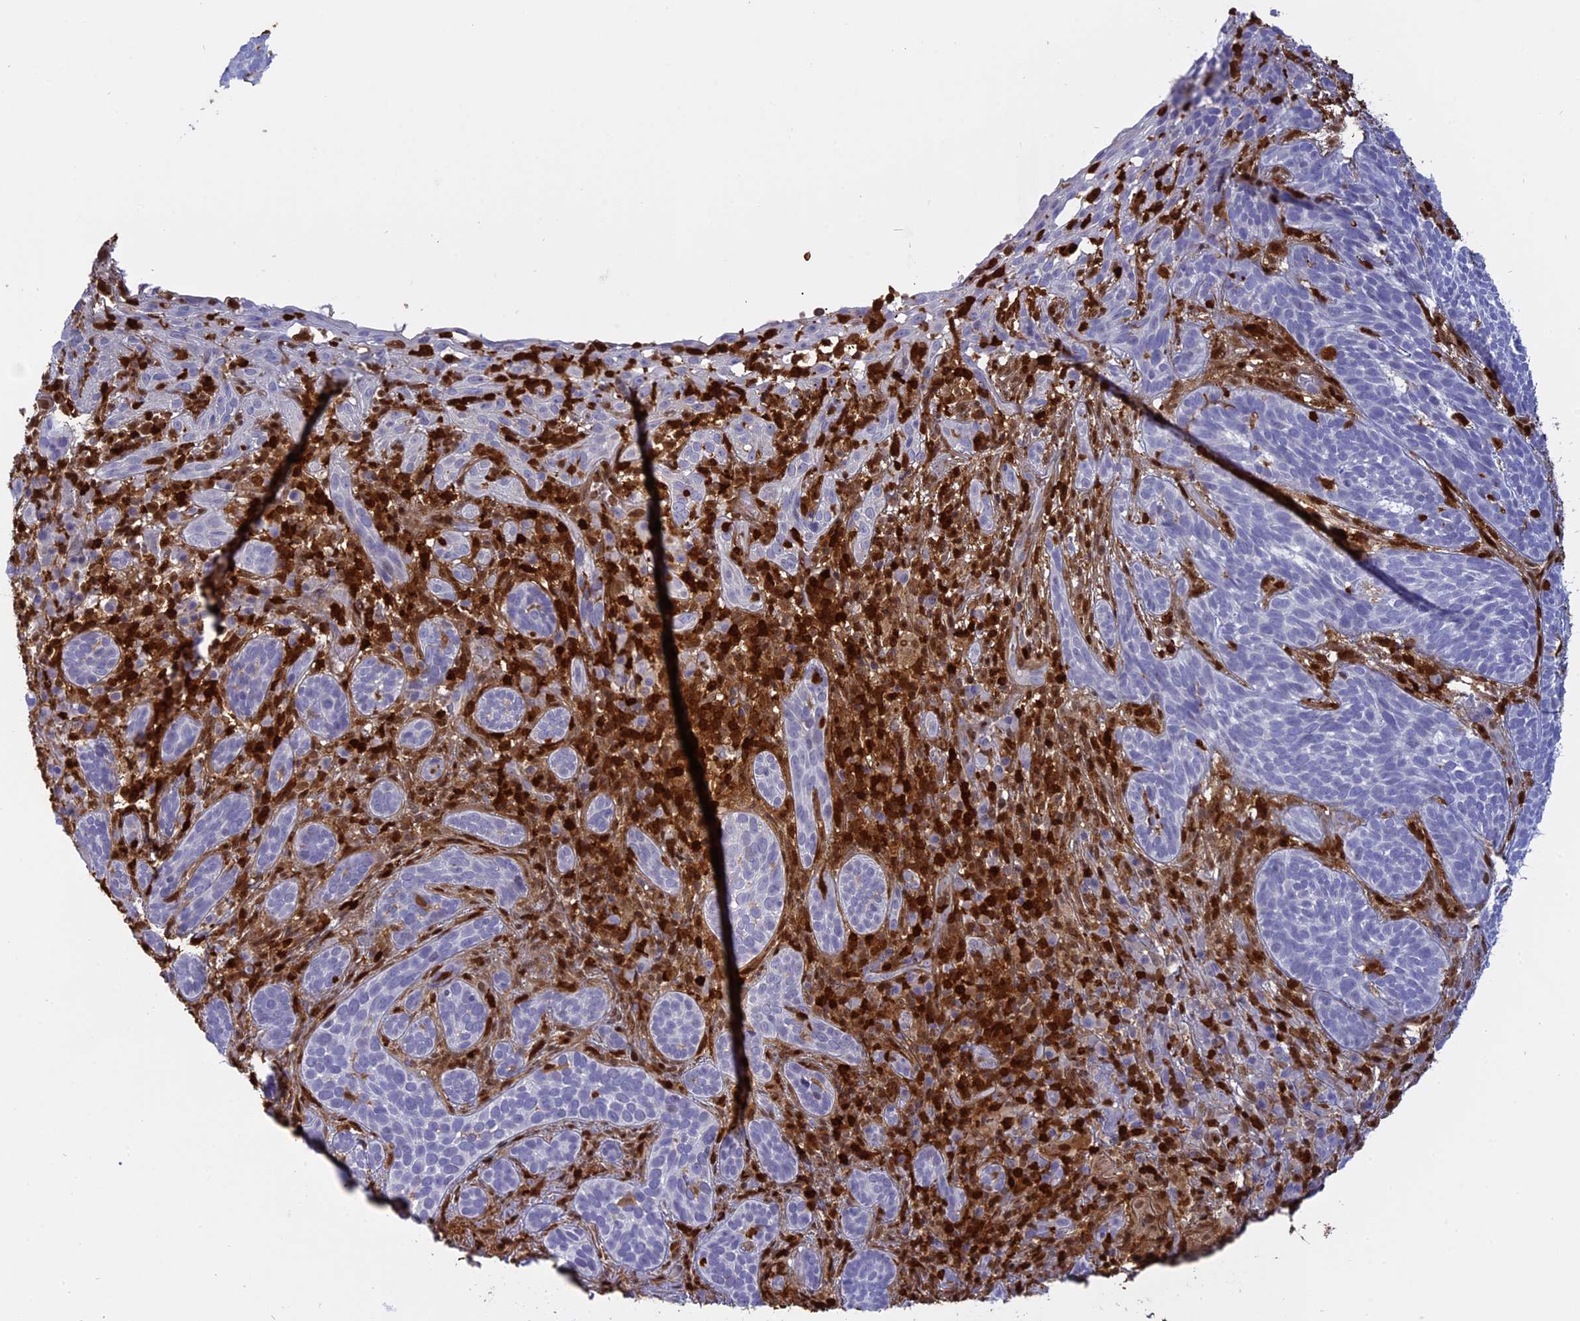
{"staining": {"intensity": "negative", "quantity": "none", "location": "none"}, "tissue": "skin cancer", "cell_type": "Tumor cells", "image_type": "cancer", "snomed": [{"axis": "morphology", "description": "Basal cell carcinoma"}, {"axis": "topography", "description": "Skin"}], "caption": "High power microscopy image of an immunohistochemistry (IHC) image of skin basal cell carcinoma, revealing no significant expression in tumor cells.", "gene": "PGBD4", "patient": {"sex": "male", "age": 71}}